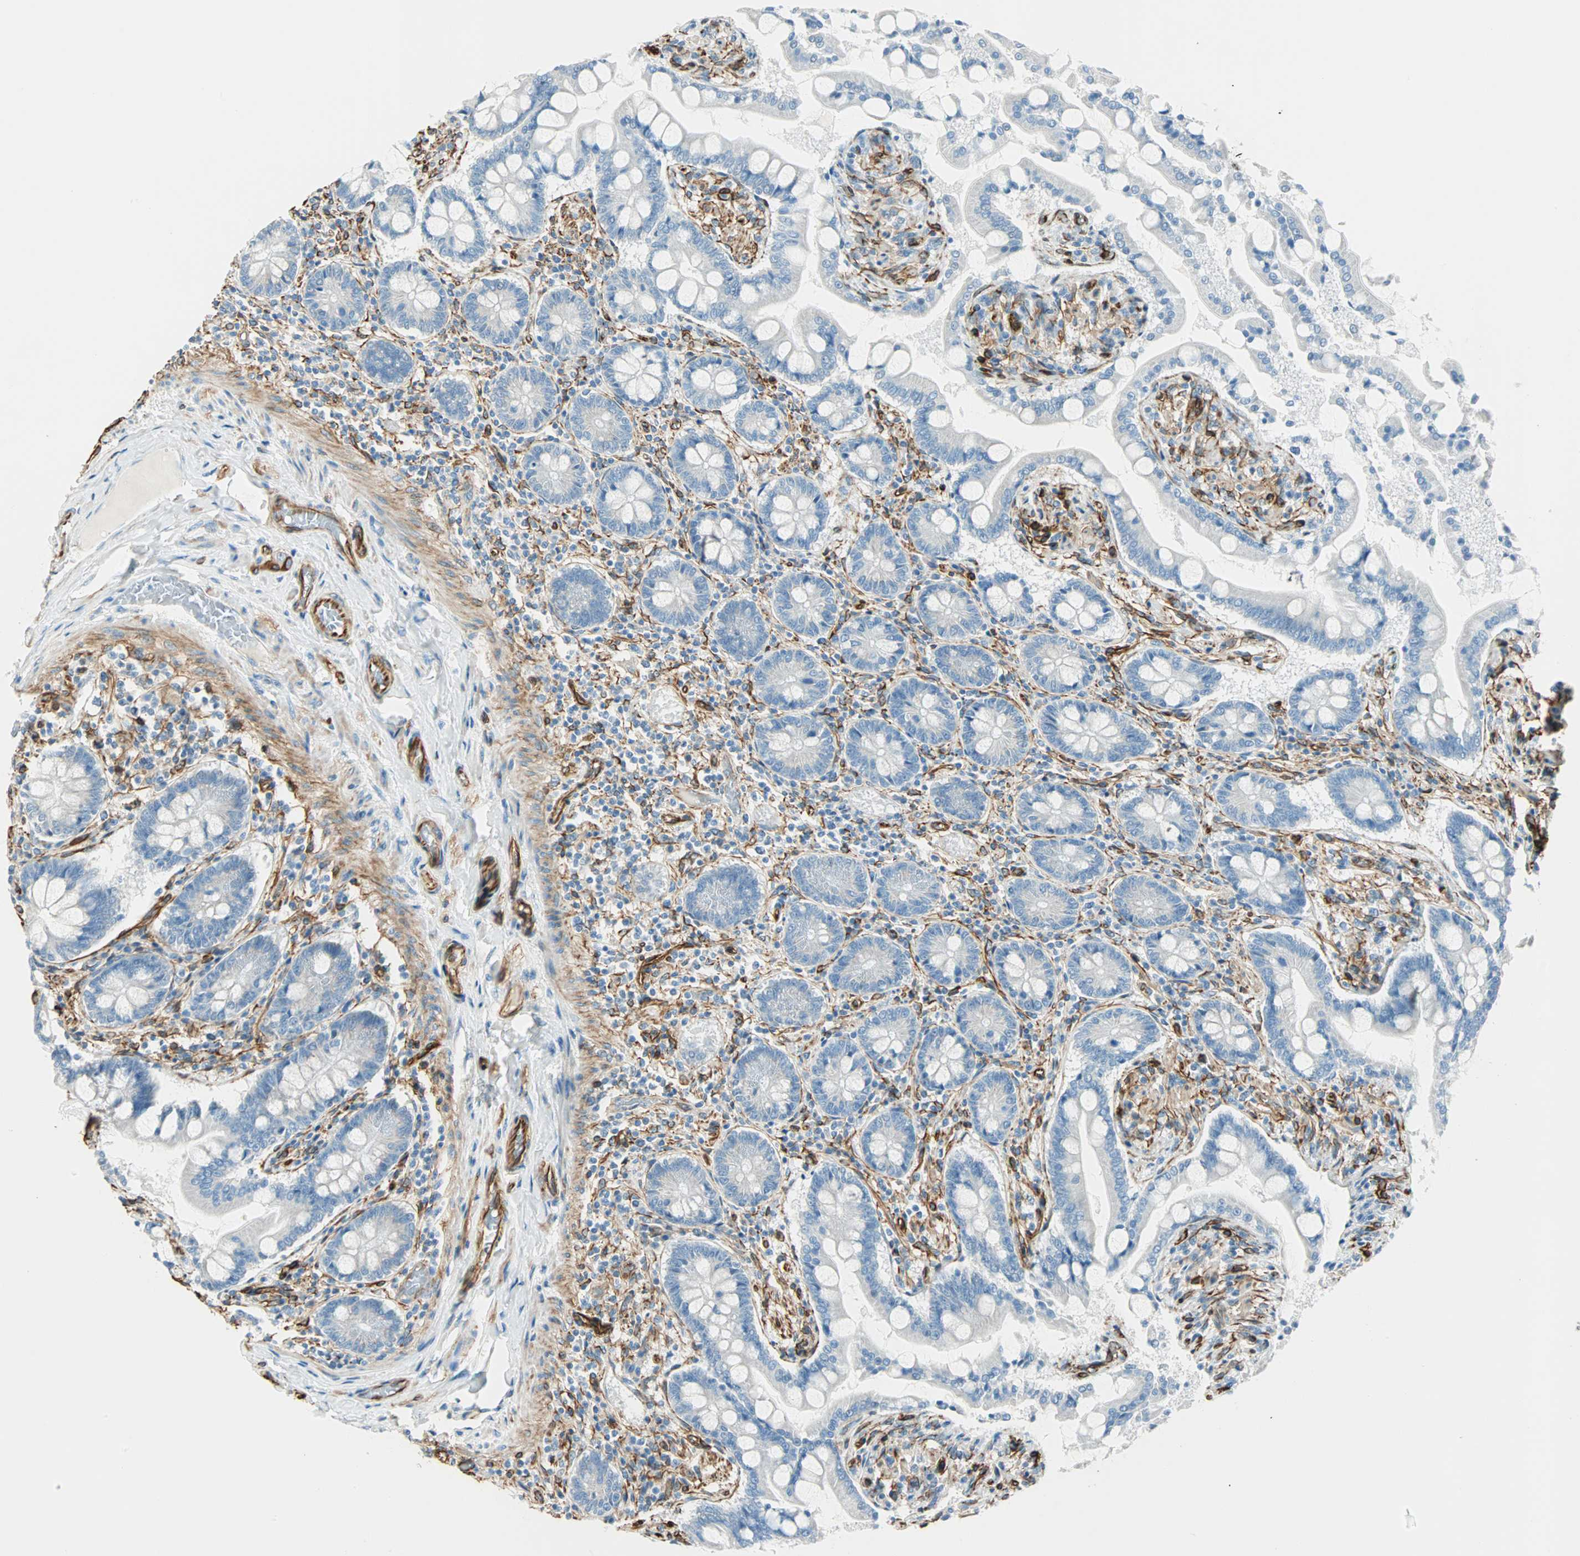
{"staining": {"intensity": "negative", "quantity": "none", "location": "none"}, "tissue": "small intestine", "cell_type": "Glandular cells", "image_type": "normal", "snomed": [{"axis": "morphology", "description": "Normal tissue, NOS"}, {"axis": "topography", "description": "Small intestine"}], "caption": "This is an IHC image of unremarkable human small intestine. There is no staining in glandular cells.", "gene": "NES", "patient": {"sex": "male", "age": 41}}